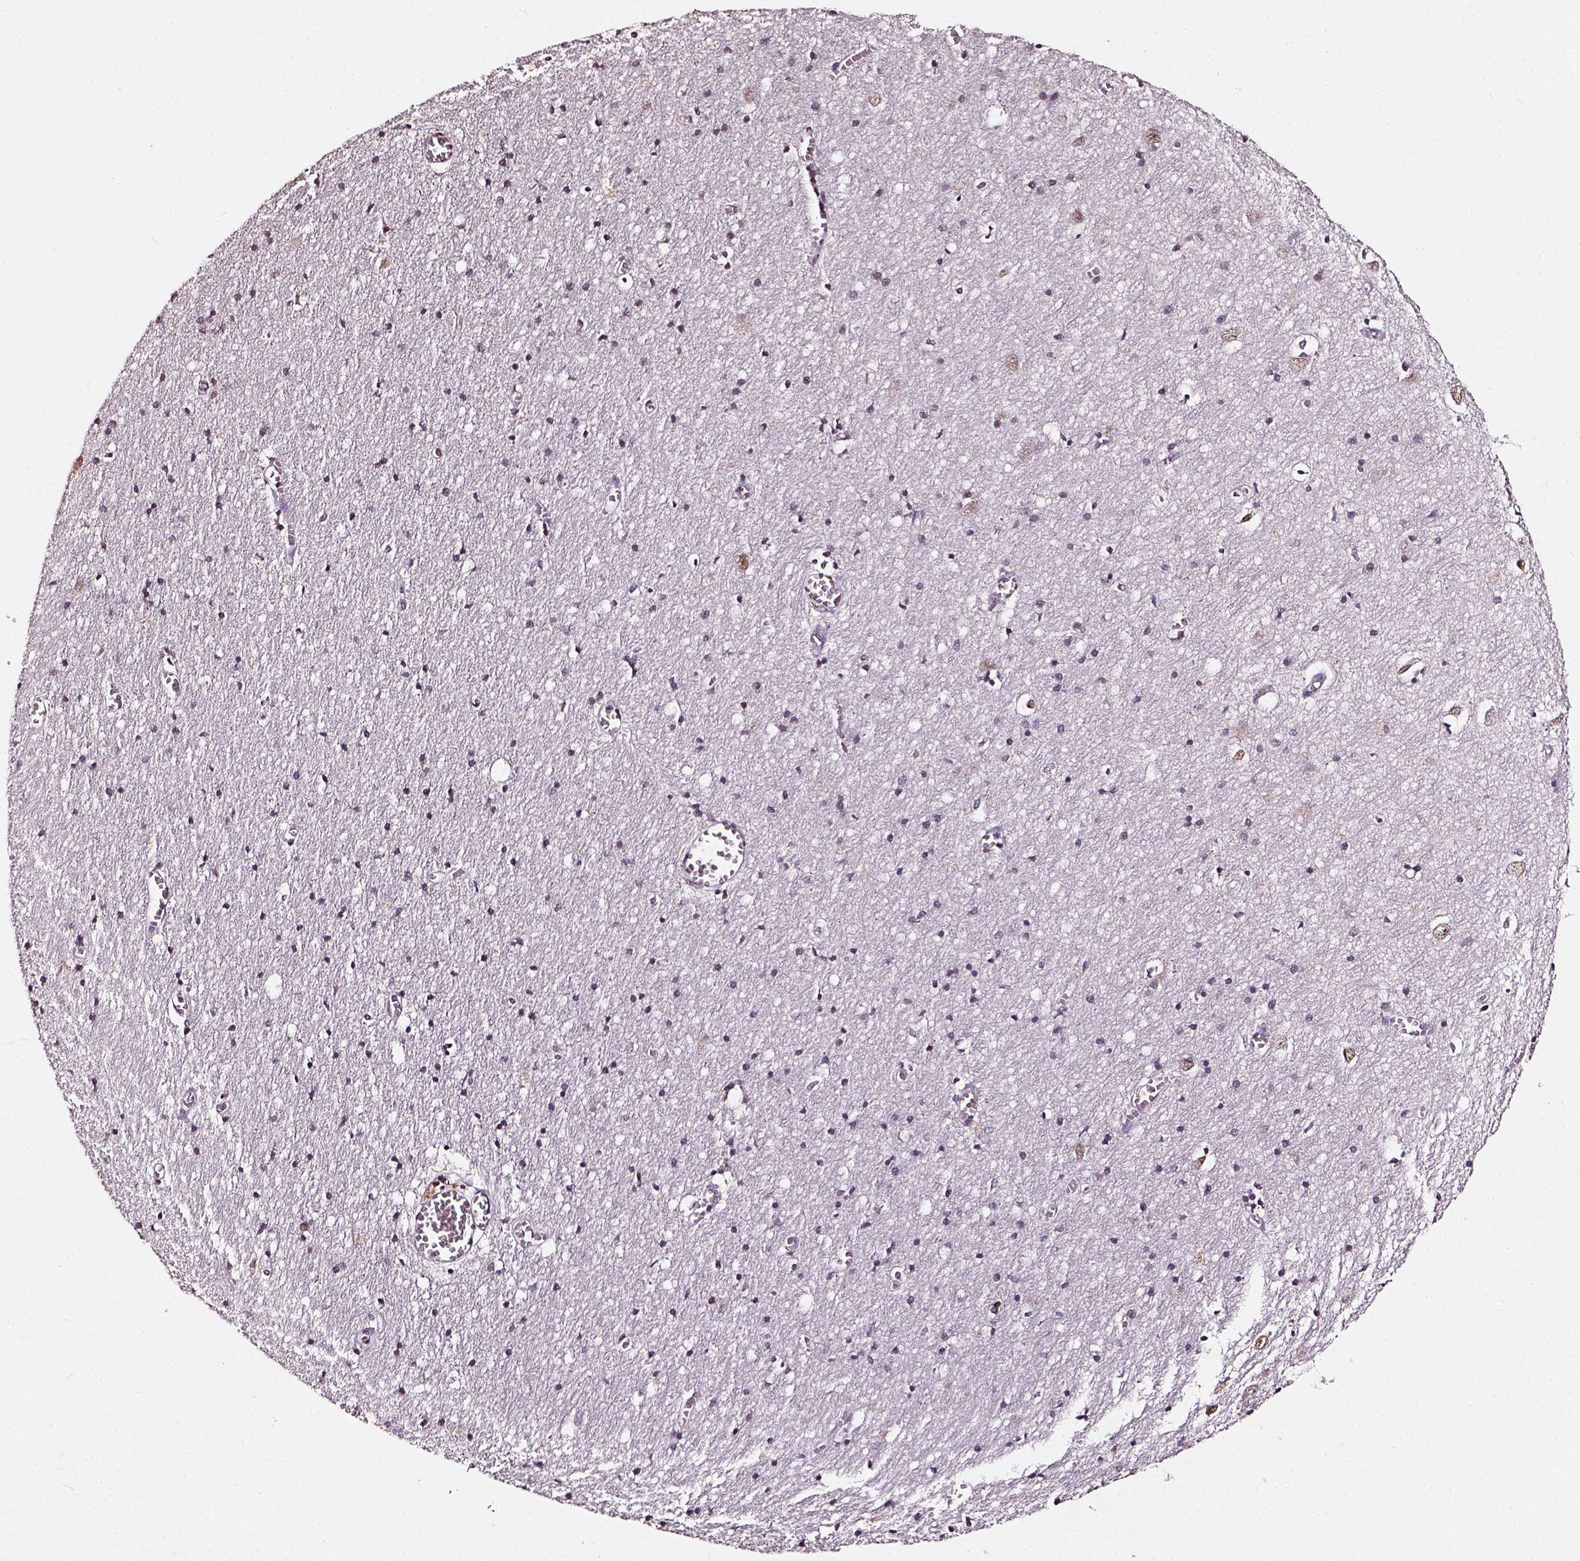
{"staining": {"intensity": "moderate", "quantity": ">75%", "location": "nuclear"}, "tissue": "cerebral cortex", "cell_type": "Endothelial cells", "image_type": "normal", "snomed": [{"axis": "morphology", "description": "Normal tissue, NOS"}, {"axis": "topography", "description": "Cerebral cortex"}], "caption": "Immunohistochemistry image of unremarkable cerebral cortex: cerebral cortex stained using immunohistochemistry exhibits medium levels of moderate protein expression localized specifically in the nuclear of endothelial cells, appearing as a nuclear brown color.", "gene": "NACC1", "patient": {"sex": "male", "age": 70}}